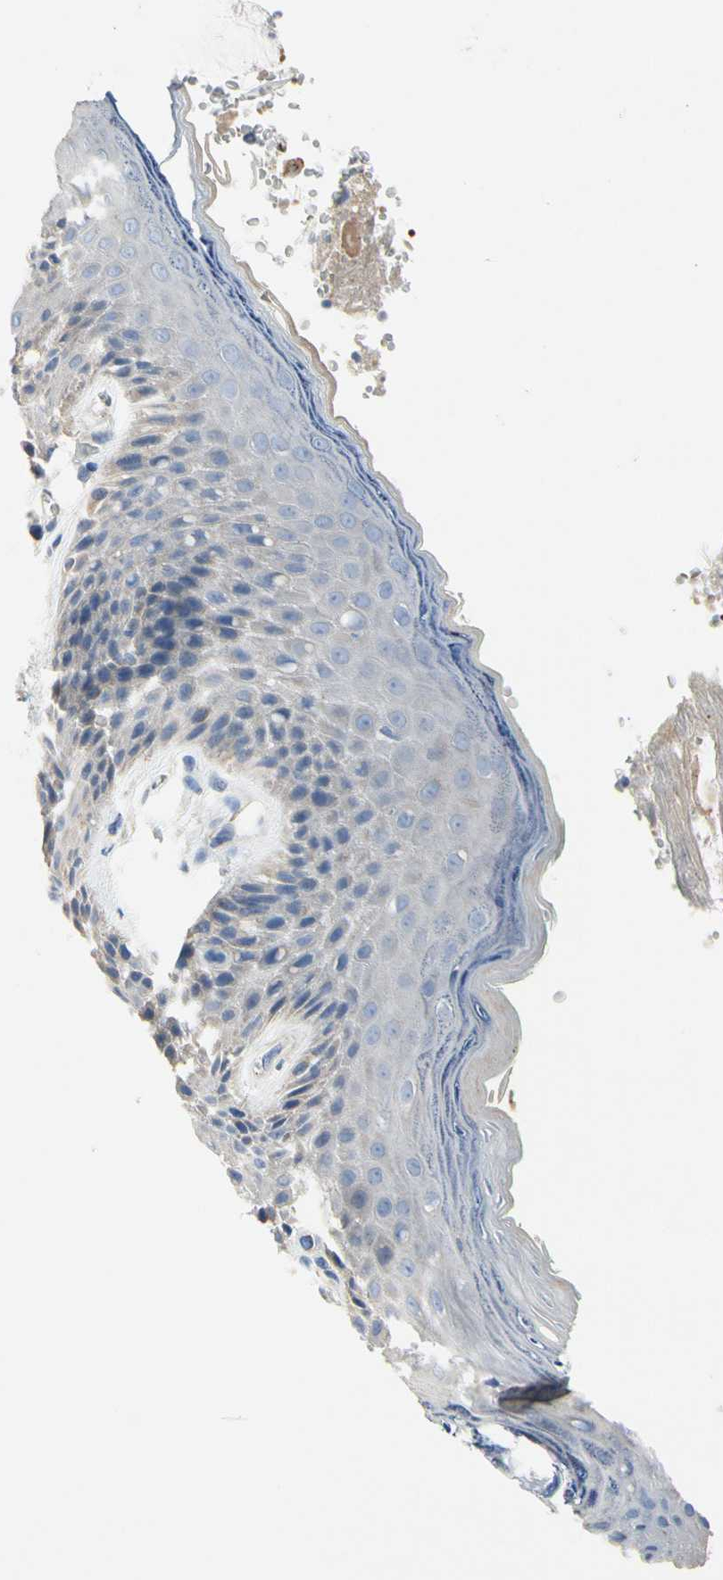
{"staining": {"intensity": "weak", "quantity": "25%-75%", "location": "cytoplasmic/membranous"}, "tissue": "skin", "cell_type": "Epidermal cells", "image_type": "normal", "snomed": [{"axis": "morphology", "description": "Normal tissue, NOS"}, {"axis": "topography", "description": "Anal"}], "caption": "Immunohistochemistry photomicrograph of benign skin: human skin stained using IHC displays low levels of weak protein expression localized specifically in the cytoplasmic/membranous of epidermal cells, appearing as a cytoplasmic/membranous brown color.", "gene": "RETSAT", "patient": {"sex": "female", "age": 46}}